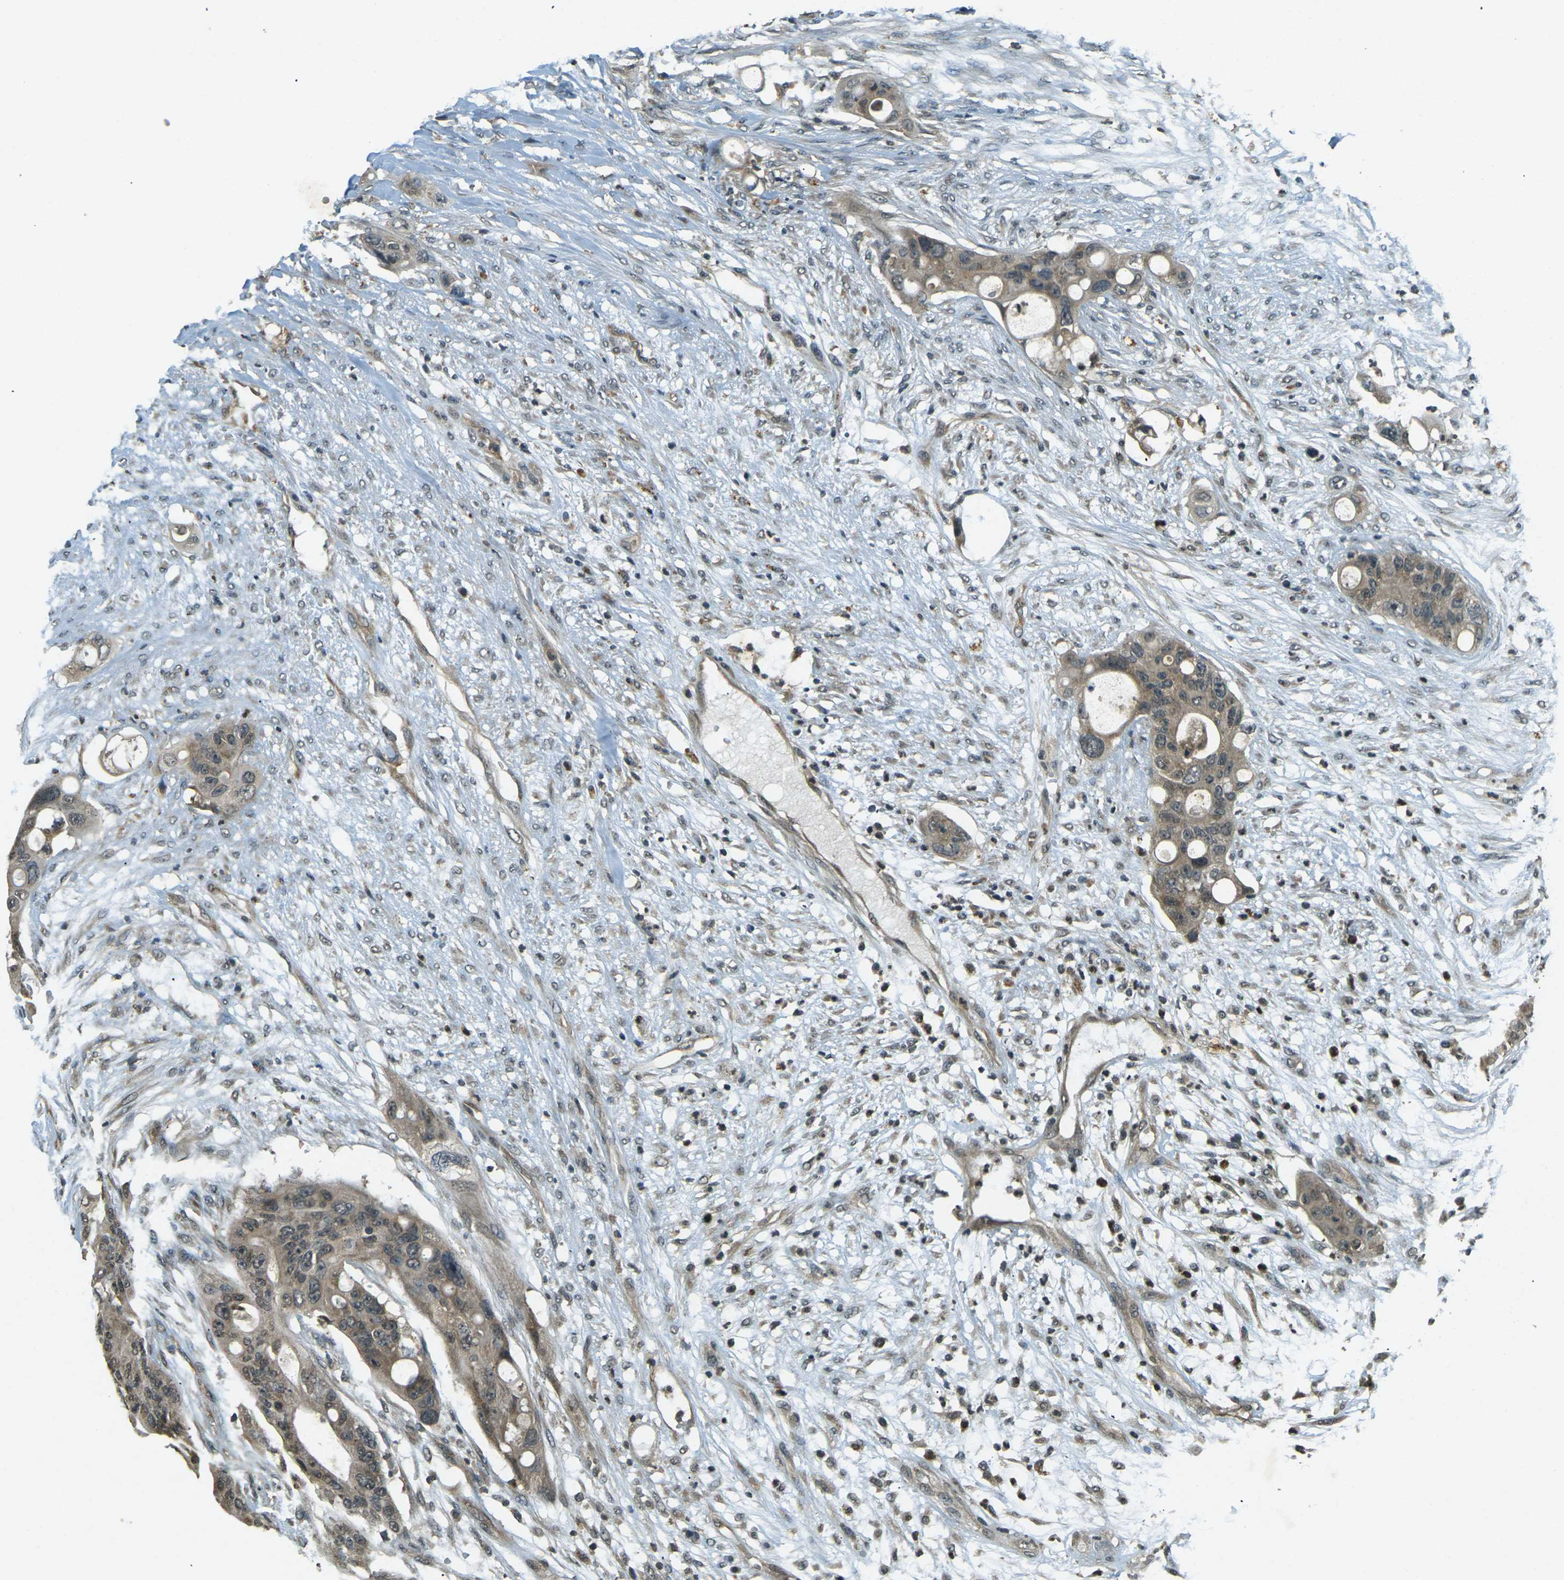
{"staining": {"intensity": "weak", "quantity": ">75%", "location": "cytoplasmic/membranous"}, "tissue": "colorectal cancer", "cell_type": "Tumor cells", "image_type": "cancer", "snomed": [{"axis": "morphology", "description": "Adenocarcinoma, NOS"}, {"axis": "topography", "description": "Colon"}], "caption": "The immunohistochemical stain shows weak cytoplasmic/membranous staining in tumor cells of colorectal cancer (adenocarcinoma) tissue.", "gene": "PDE2A", "patient": {"sex": "female", "age": 57}}